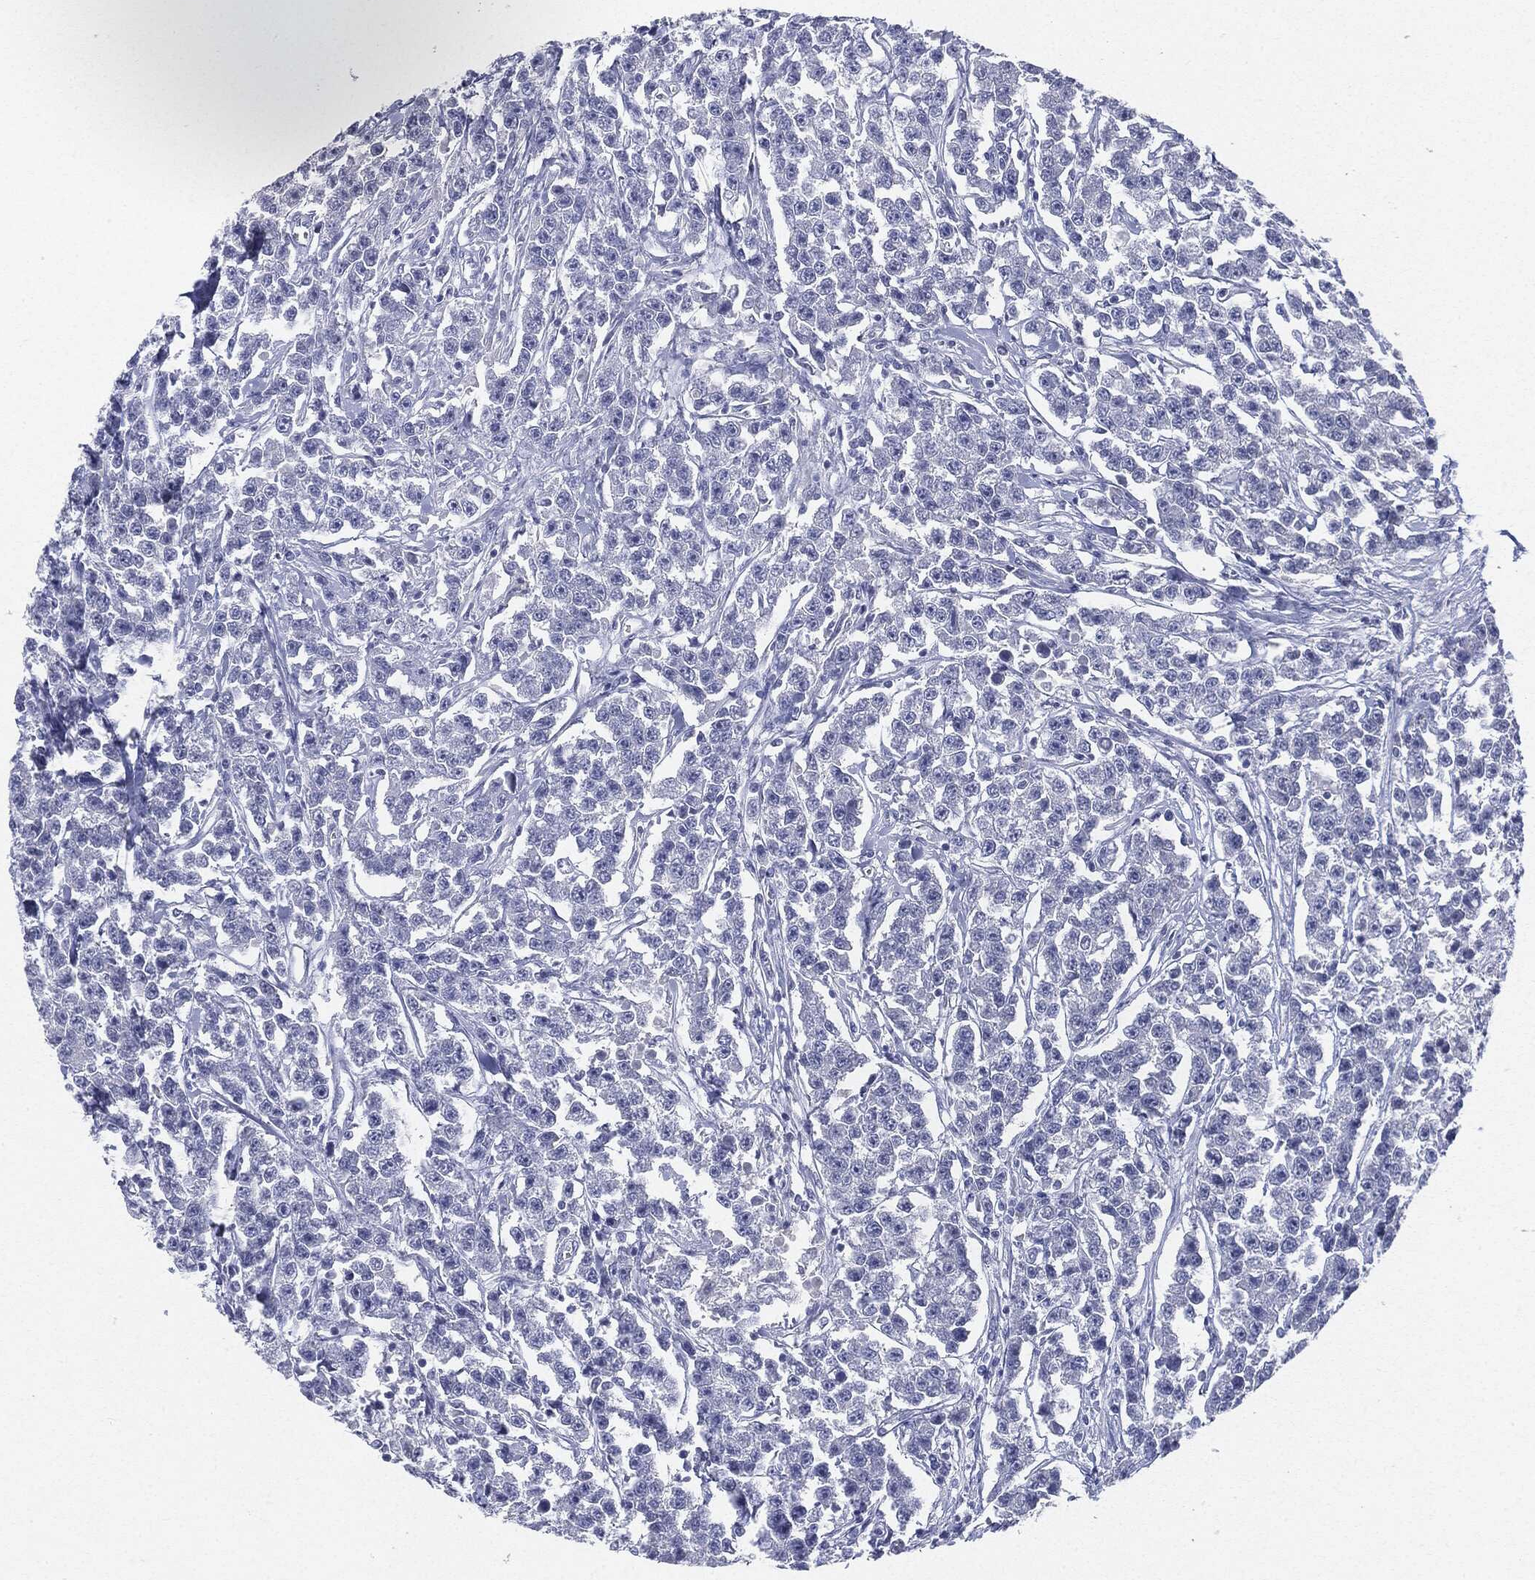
{"staining": {"intensity": "negative", "quantity": "none", "location": "none"}, "tissue": "testis cancer", "cell_type": "Tumor cells", "image_type": "cancer", "snomed": [{"axis": "morphology", "description": "Seminoma, NOS"}, {"axis": "topography", "description": "Testis"}], "caption": "IHC histopathology image of human testis cancer stained for a protein (brown), which reveals no expression in tumor cells.", "gene": "CGB1", "patient": {"sex": "male", "age": 59}}